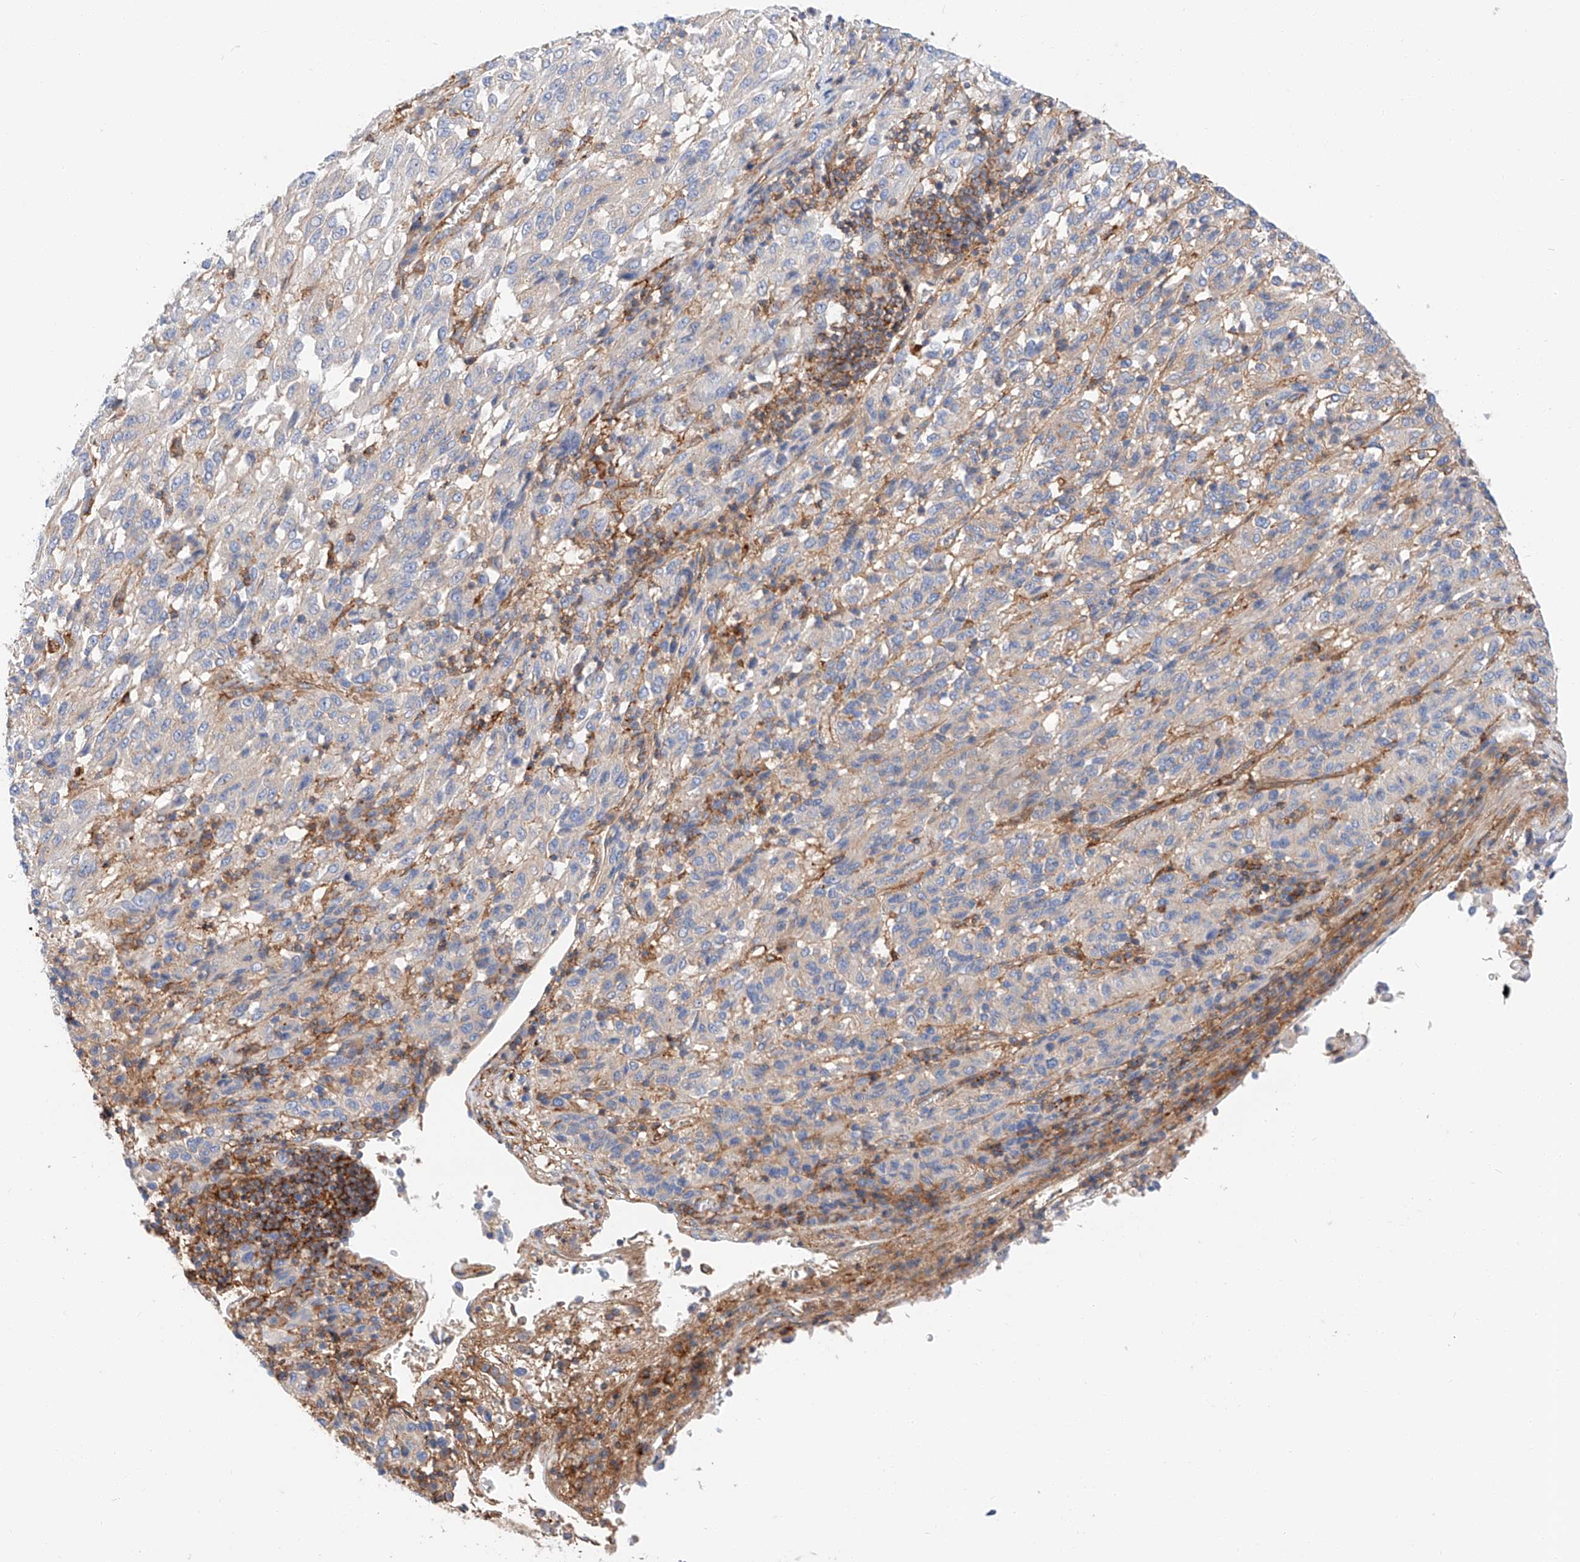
{"staining": {"intensity": "weak", "quantity": "<25%", "location": "cytoplasmic/membranous"}, "tissue": "melanoma", "cell_type": "Tumor cells", "image_type": "cancer", "snomed": [{"axis": "morphology", "description": "Malignant melanoma, Metastatic site"}, {"axis": "topography", "description": "Lung"}], "caption": "Human melanoma stained for a protein using IHC demonstrates no positivity in tumor cells.", "gene": "HAUS4", "patient": {"sex": "male", "age": 64}}